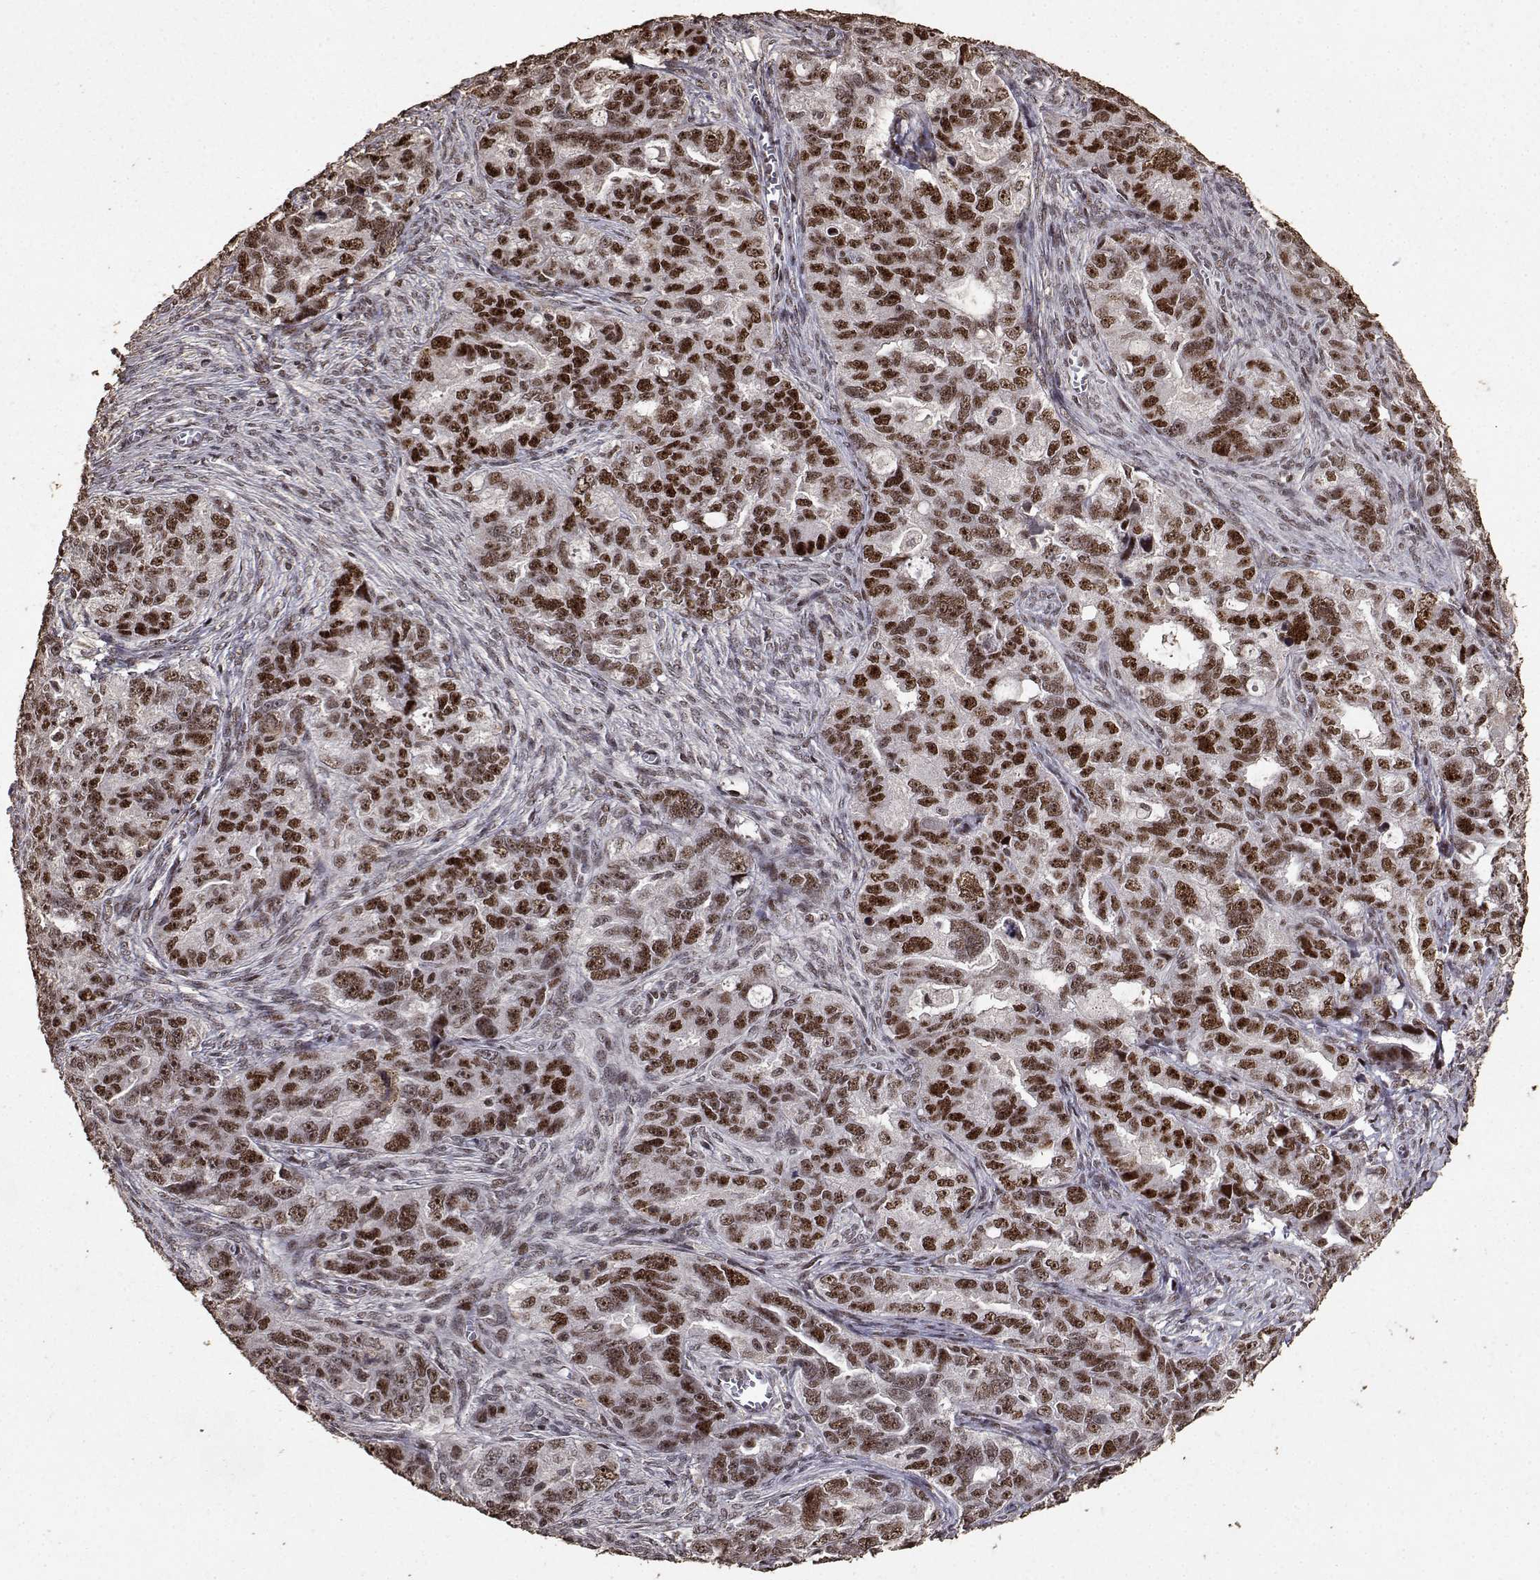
{"staining": {"intensity": "strong", "quantity": ">75%", "location": "nuclear"}, "tissue": "ovarian cancer", "cell_type": "Tumor cells", "image_type": "cancer", "snomed": [{"axis": "morphology", "description": "Cystadenocarcinoma, serous, NOS"}, {"axis": "topography", "description": "Ovary"}], "caption": "Immunohistochemical staining of human ovarian cancer reveals high levels of strong nuclear protein expression in about >75% of tumor cells.", "gene": "TOE1", "patient": {"sex": "female", "age": 51}}